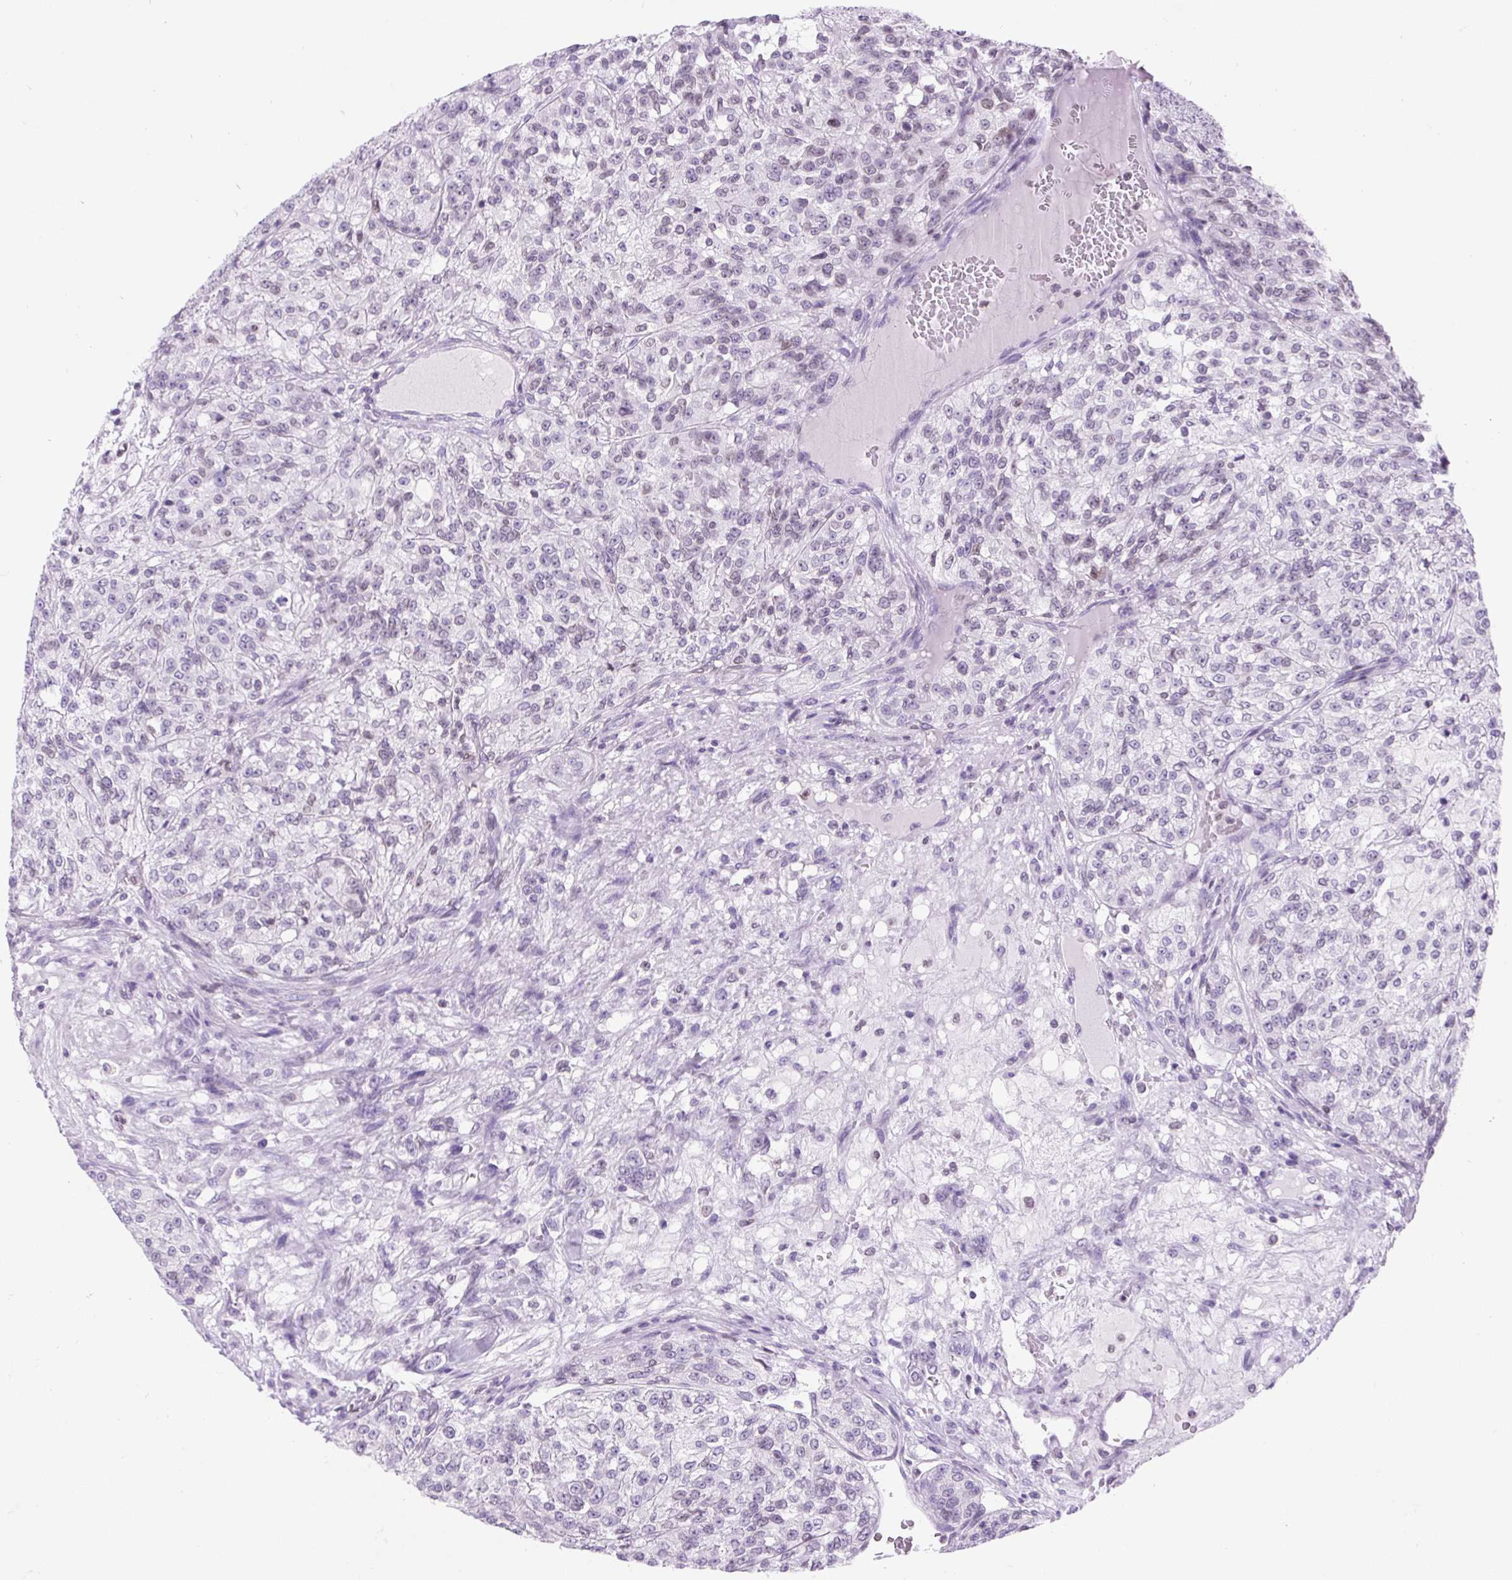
{"staining": {"intensity": "weak", "quantity": "<25%", "location": "nuclear"}, "tissue": "renal cancer", "cell_type": "Tumor cells", "image_type": "cancer", "snomed": [{"axis": "morphology", "description": "Adenocarcinoma, NOS"}, {"axis": "topography", "description": "Kidney"}], "caption": "Protein analysis of renal cancer demonstrates no significant staining in tumor cells. (DAB immunohistochemistry visualized using brightfield microscopy, high magnification).", "gene": "VPREB1", "patient": {"sex": "female", "age": 63}}